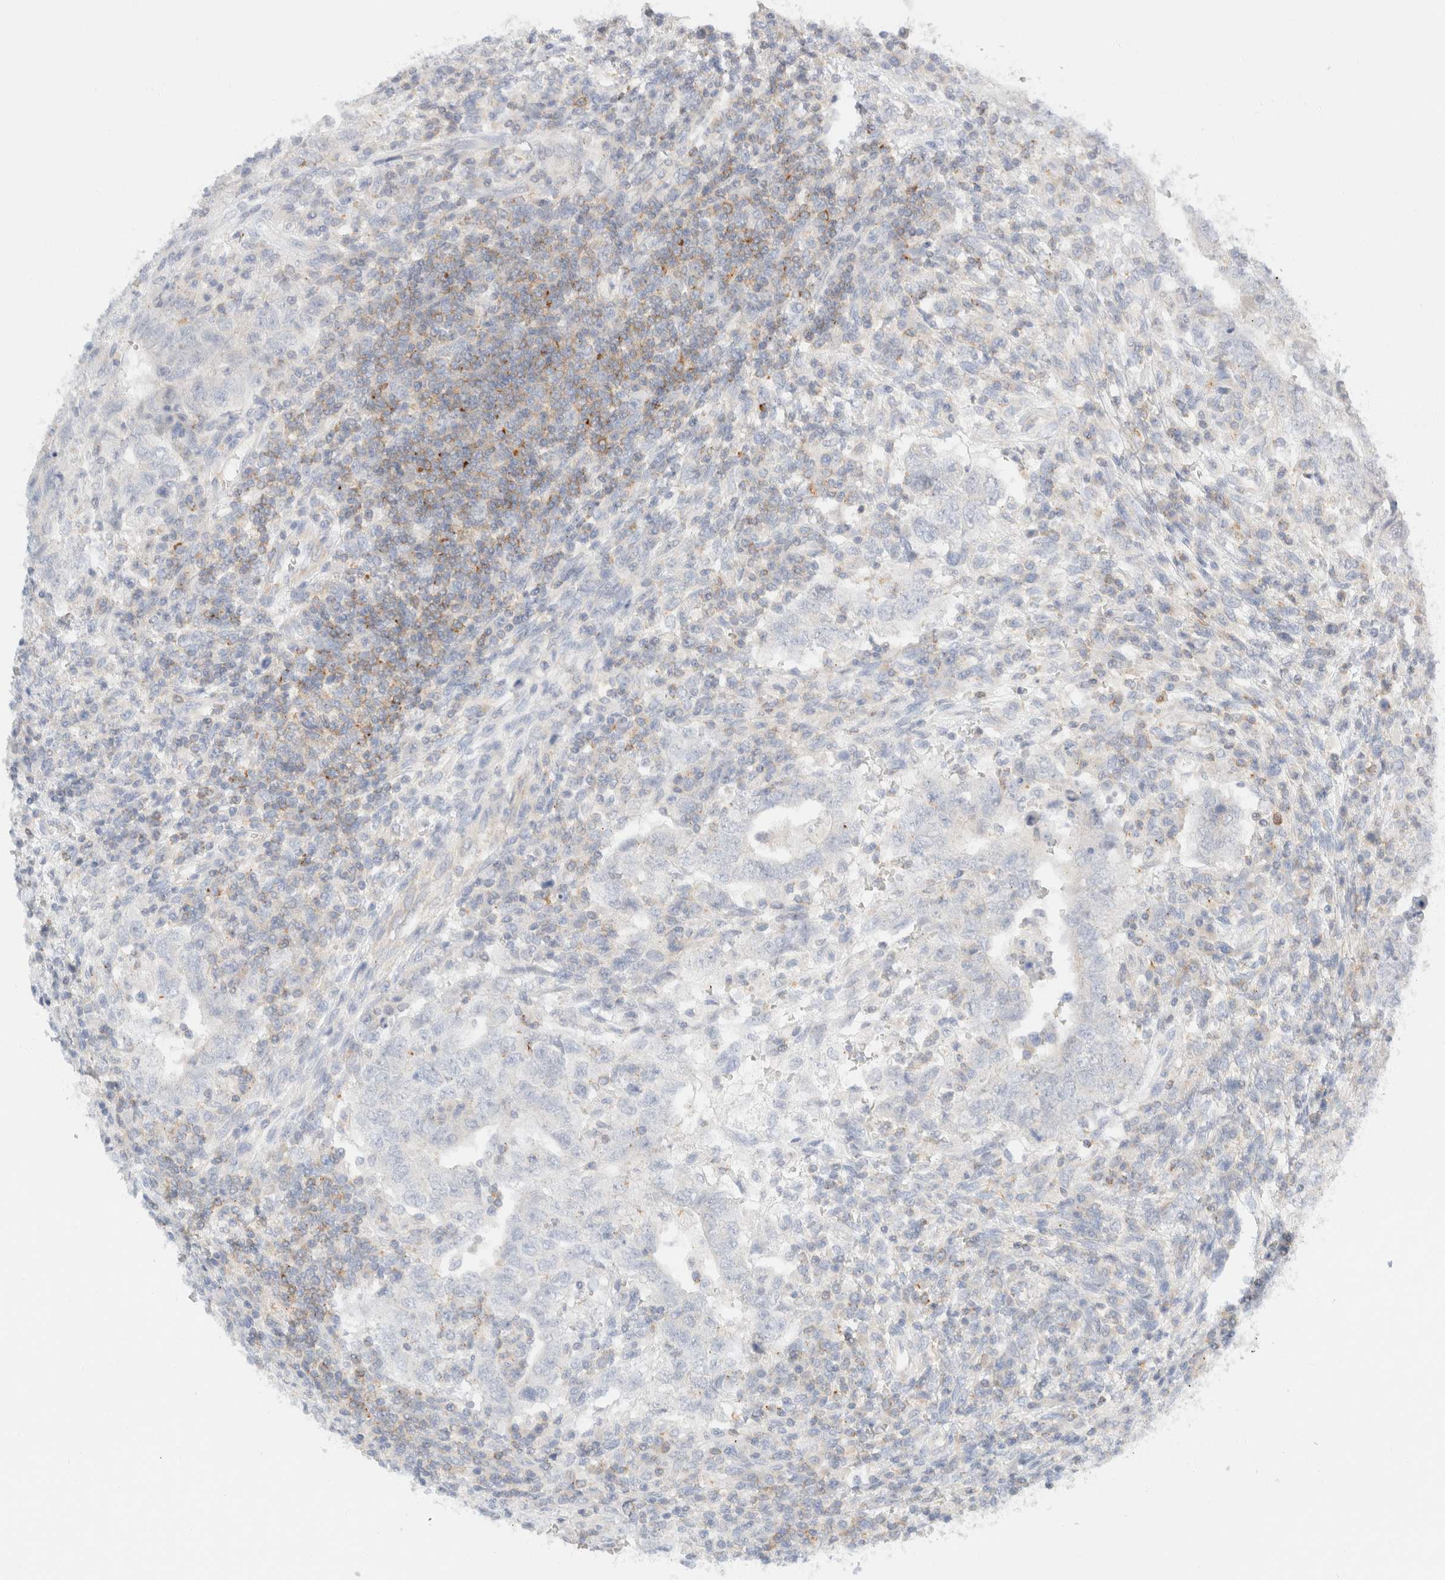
{"staining": {"intensity": "negative", "quantity": "none", "location": "none"}, "tissue": "testis cancer", "cell_type": "Tumor cells", "image_type": "cancer", "snomed": [{"axis": "morphology", "description": "Carcinoma, Embryonal, NOS"}, {"axis": "topography", "description": "Testis"}], "caption": "IHC of human testis cancer exhibits no staining in tumor cells.", "gene": "SH3GLB2", "patient": {"sex": "male", "age": 26}}